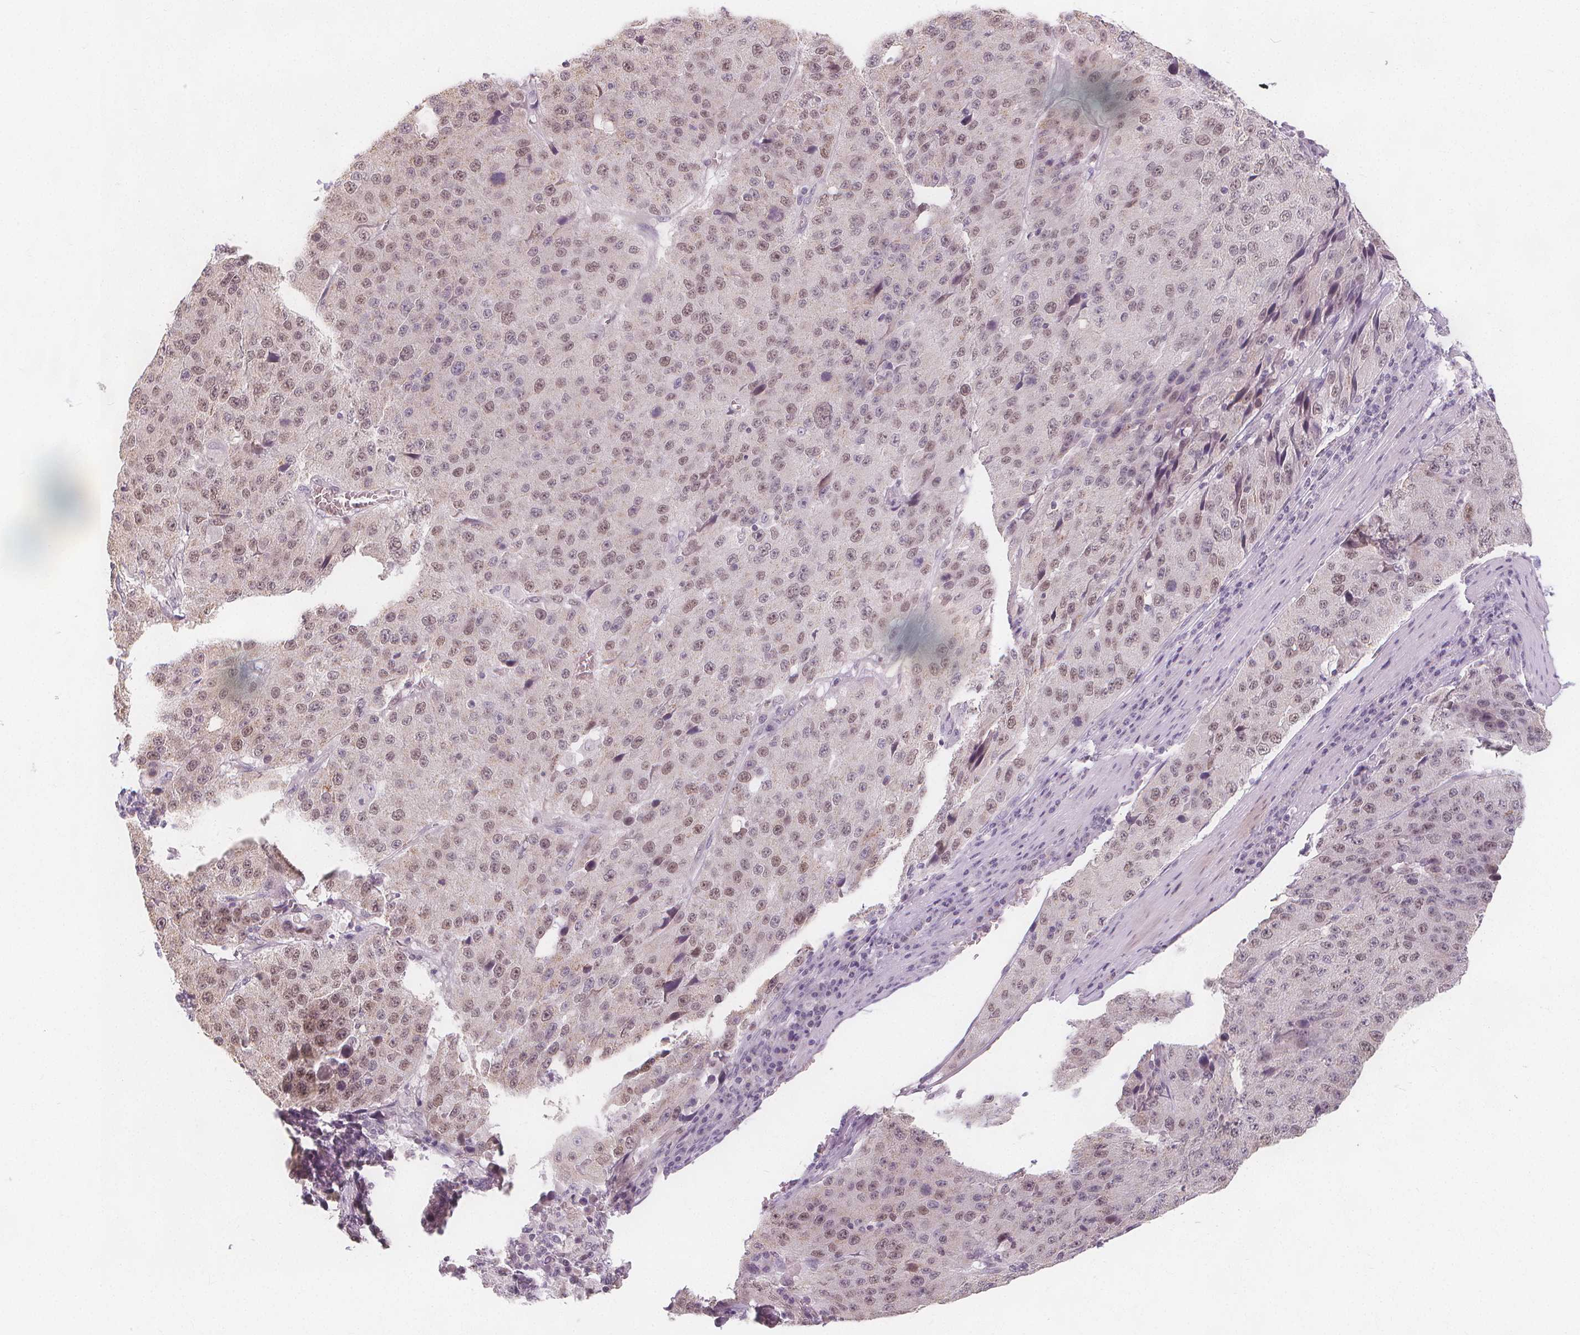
{"staining": {"intensity": "weak", "quantity": ">75%", "location": "nuclear"}, "tissue": "stomach cancer", "cell_type": "Tumor cells", "image_type": "cancer", "snomed": [{"axis": "morphology", "description": "Adenocarcinoma, NOS"}, {"axis": "topography", "description": "Stomach"}], "caption": "Stomach cancer (adenocarcinoma) stained for a protein (brown) displays weak nuclear positive staining in about >75% of tumor cells.", "gene": "TIPIN", "patient": {"sex": "male", "age": 71}}